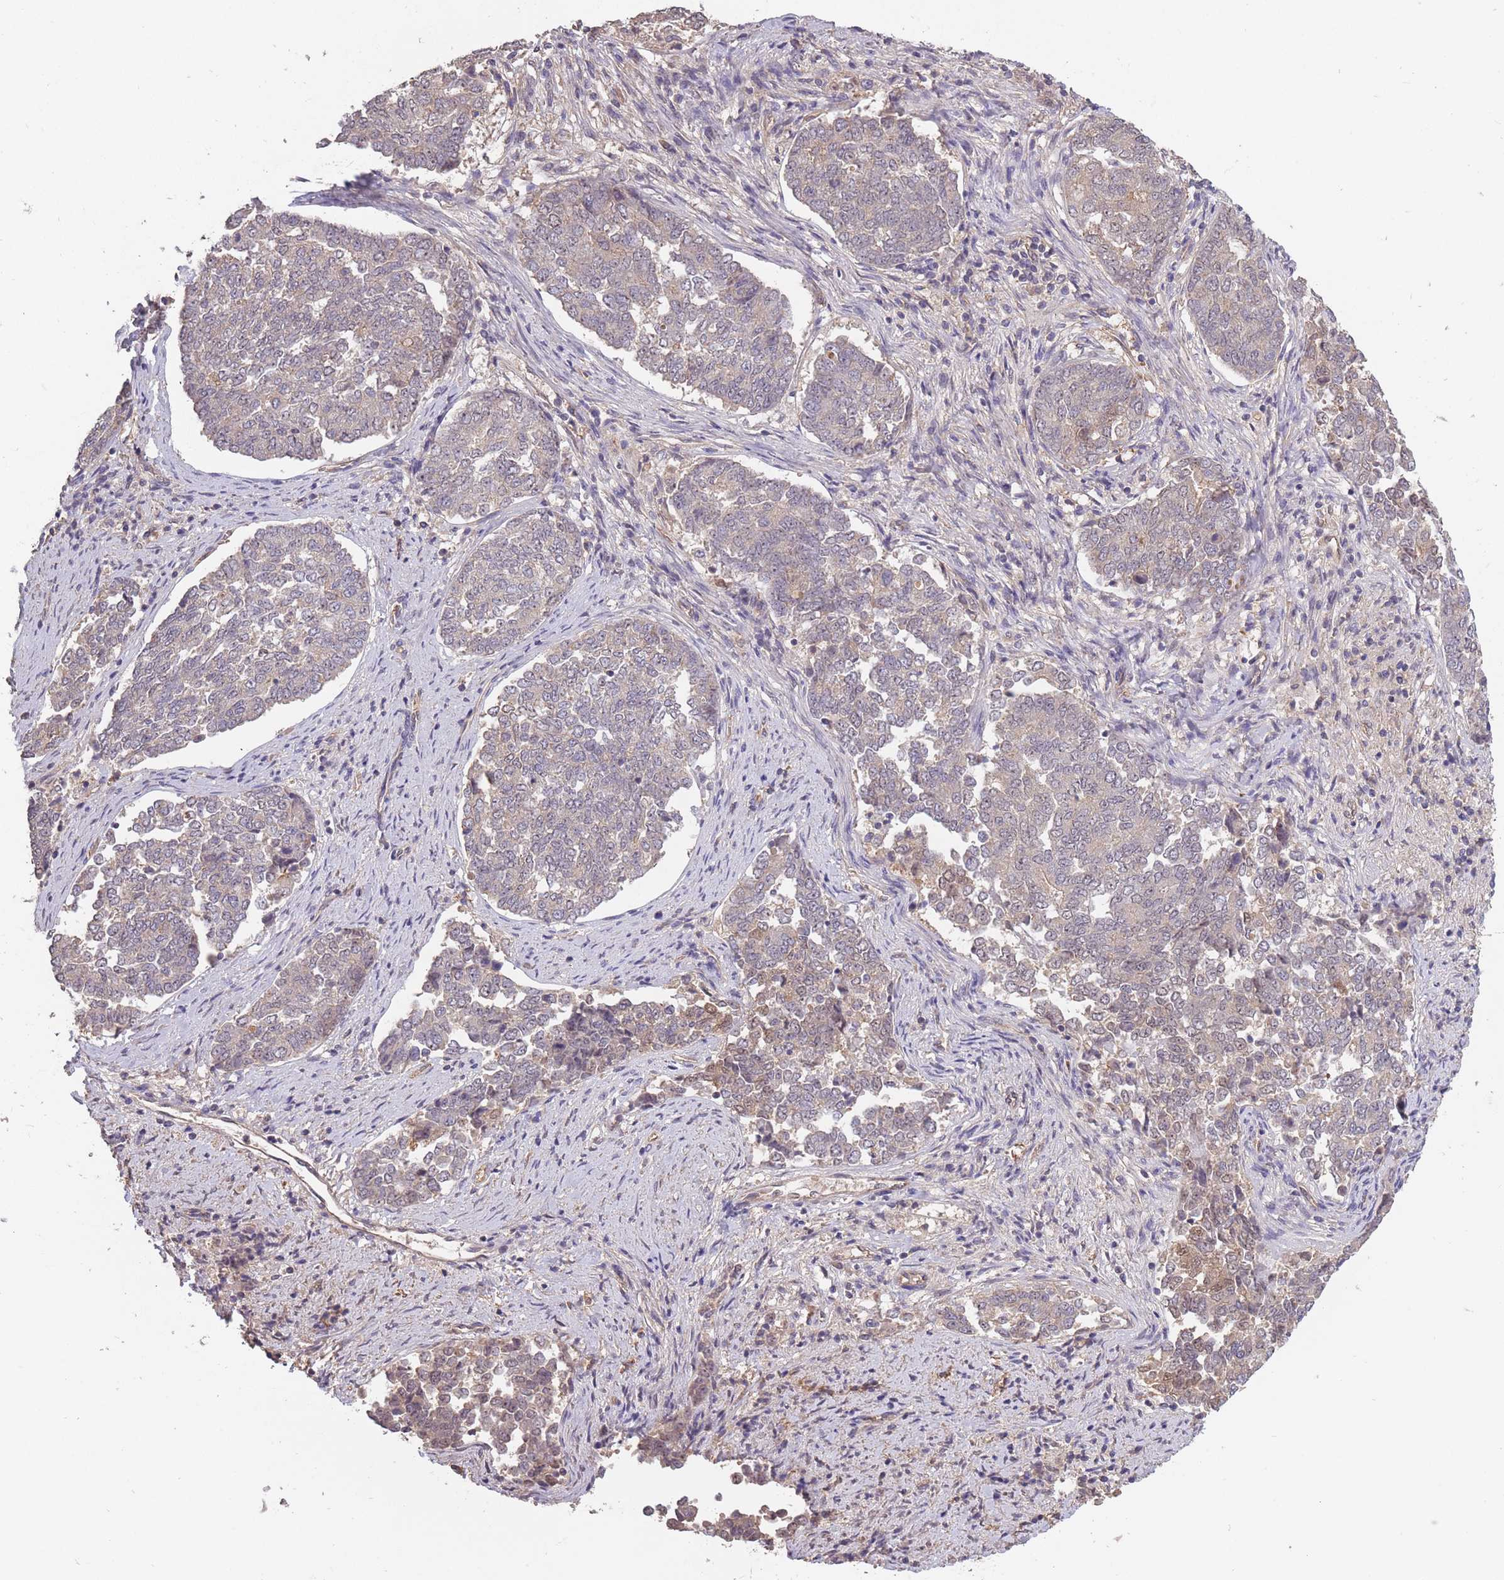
{"staining": {"intensity": "weak", "quantity": "<25%", "location": "cytoplasmic/membranous"}, "tissue": "endometrial cancer", "cell_type": "Tumor cells", "image_type": "cancer", "snomed": [{"axis": "morphology", "description": "Adenocarcinoma, NOS"}, {"axis": "topography", "description": "Endometrium"}], "caption": "There is no significant staining in tumor cells of adenocarcinoma (endometrial).", "gene": "KIAA1755", "patient": {"sex": "female", "age": 80}}